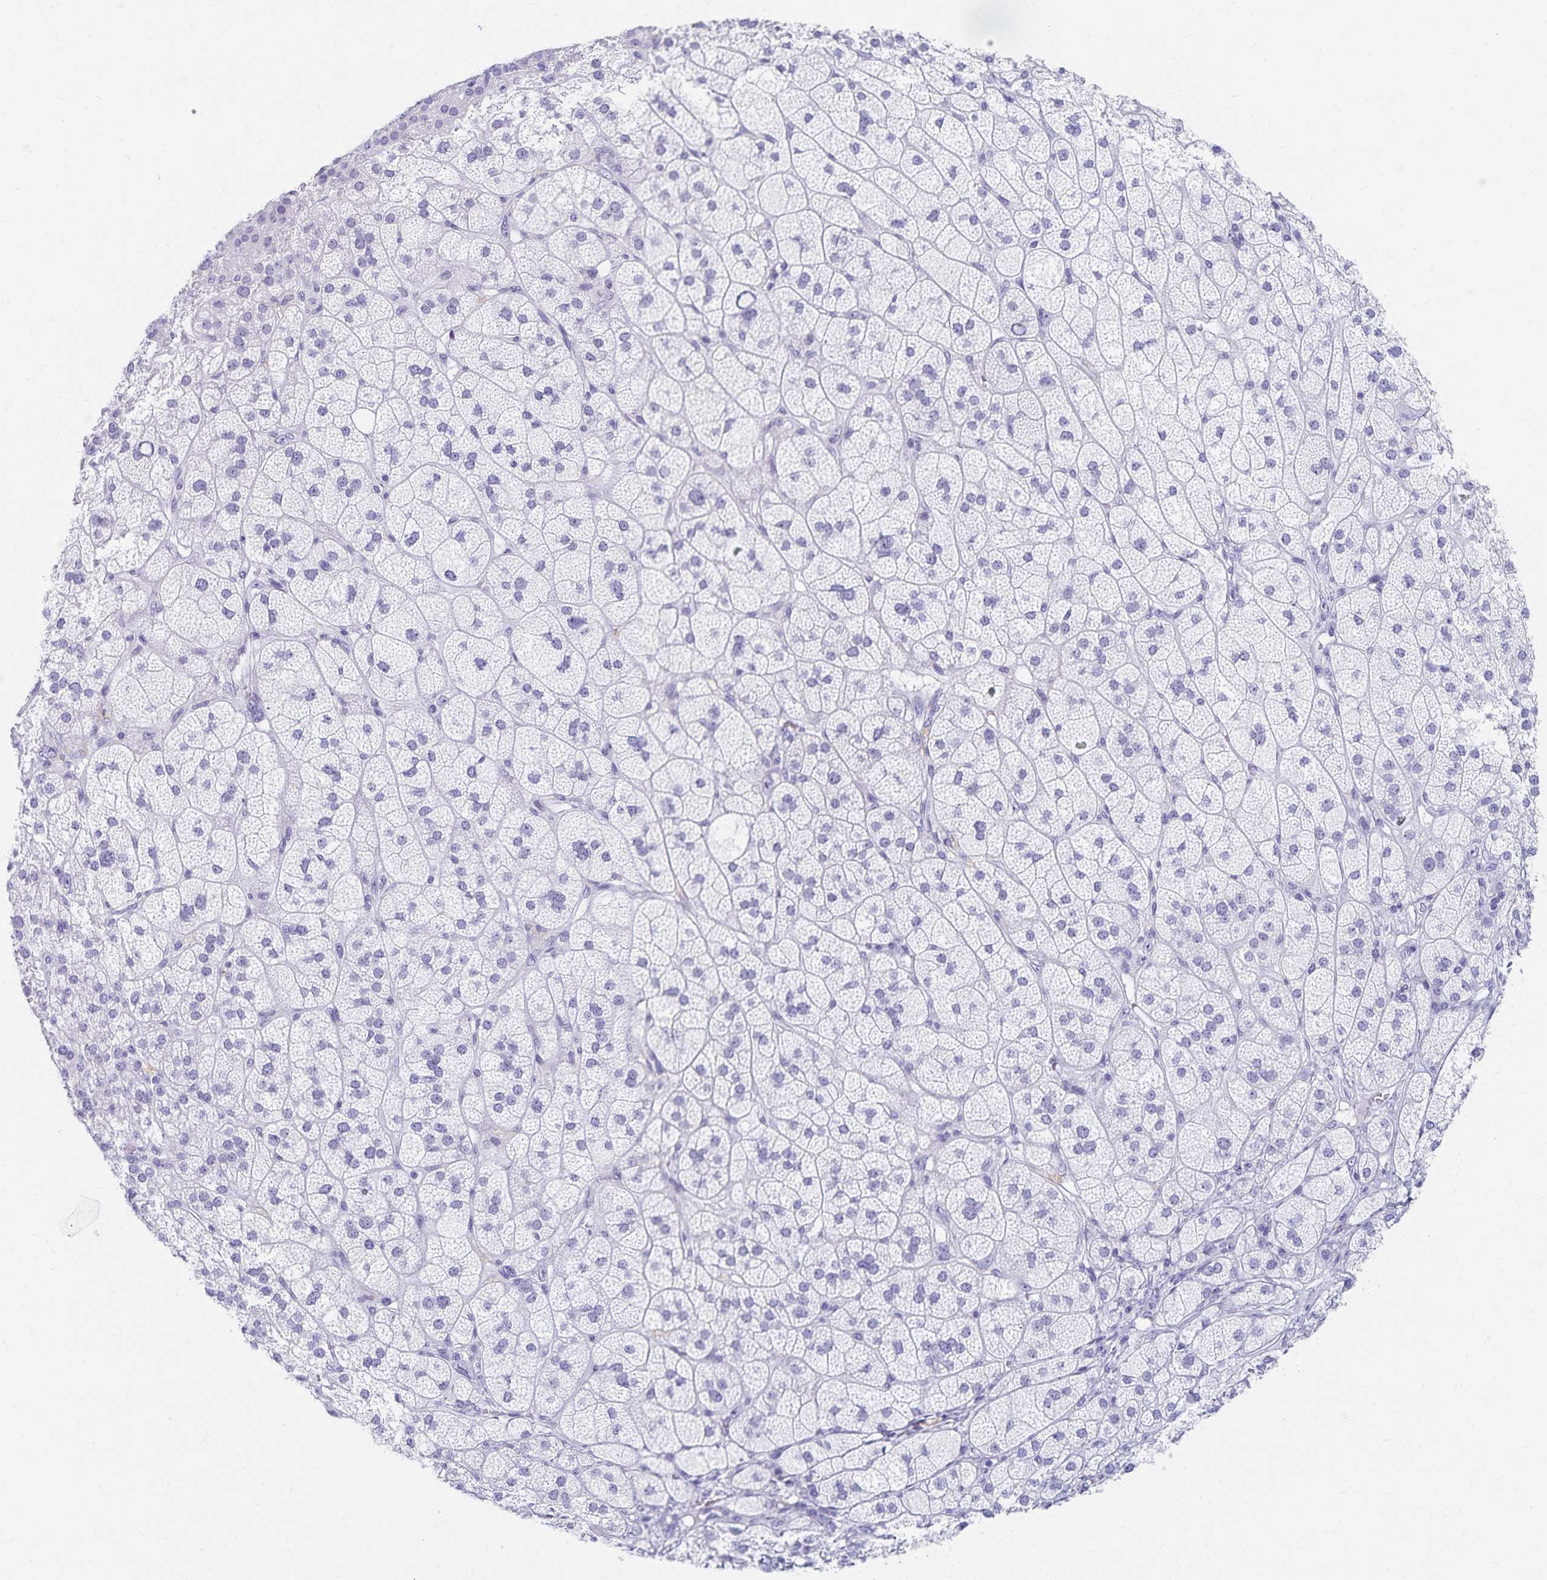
{"staining": {"intensity": "negative", "quantity": "none", "location": "none"}, "tissue": "adrenal gland", "cell_type": "Glandular cells", "image_type": "normal", "snomed": [{"axis": "morphology", "description": "Normal tissue, NOS"}, {"axis": "topography", "description": "Adrenal gland"}], "caption": "This is an IHC histopathology image of benign human adrenal gland. There is no positivity in glandular cells.", "gene": "C2orf50", "patient": {"sex": "female", "age": 60}}